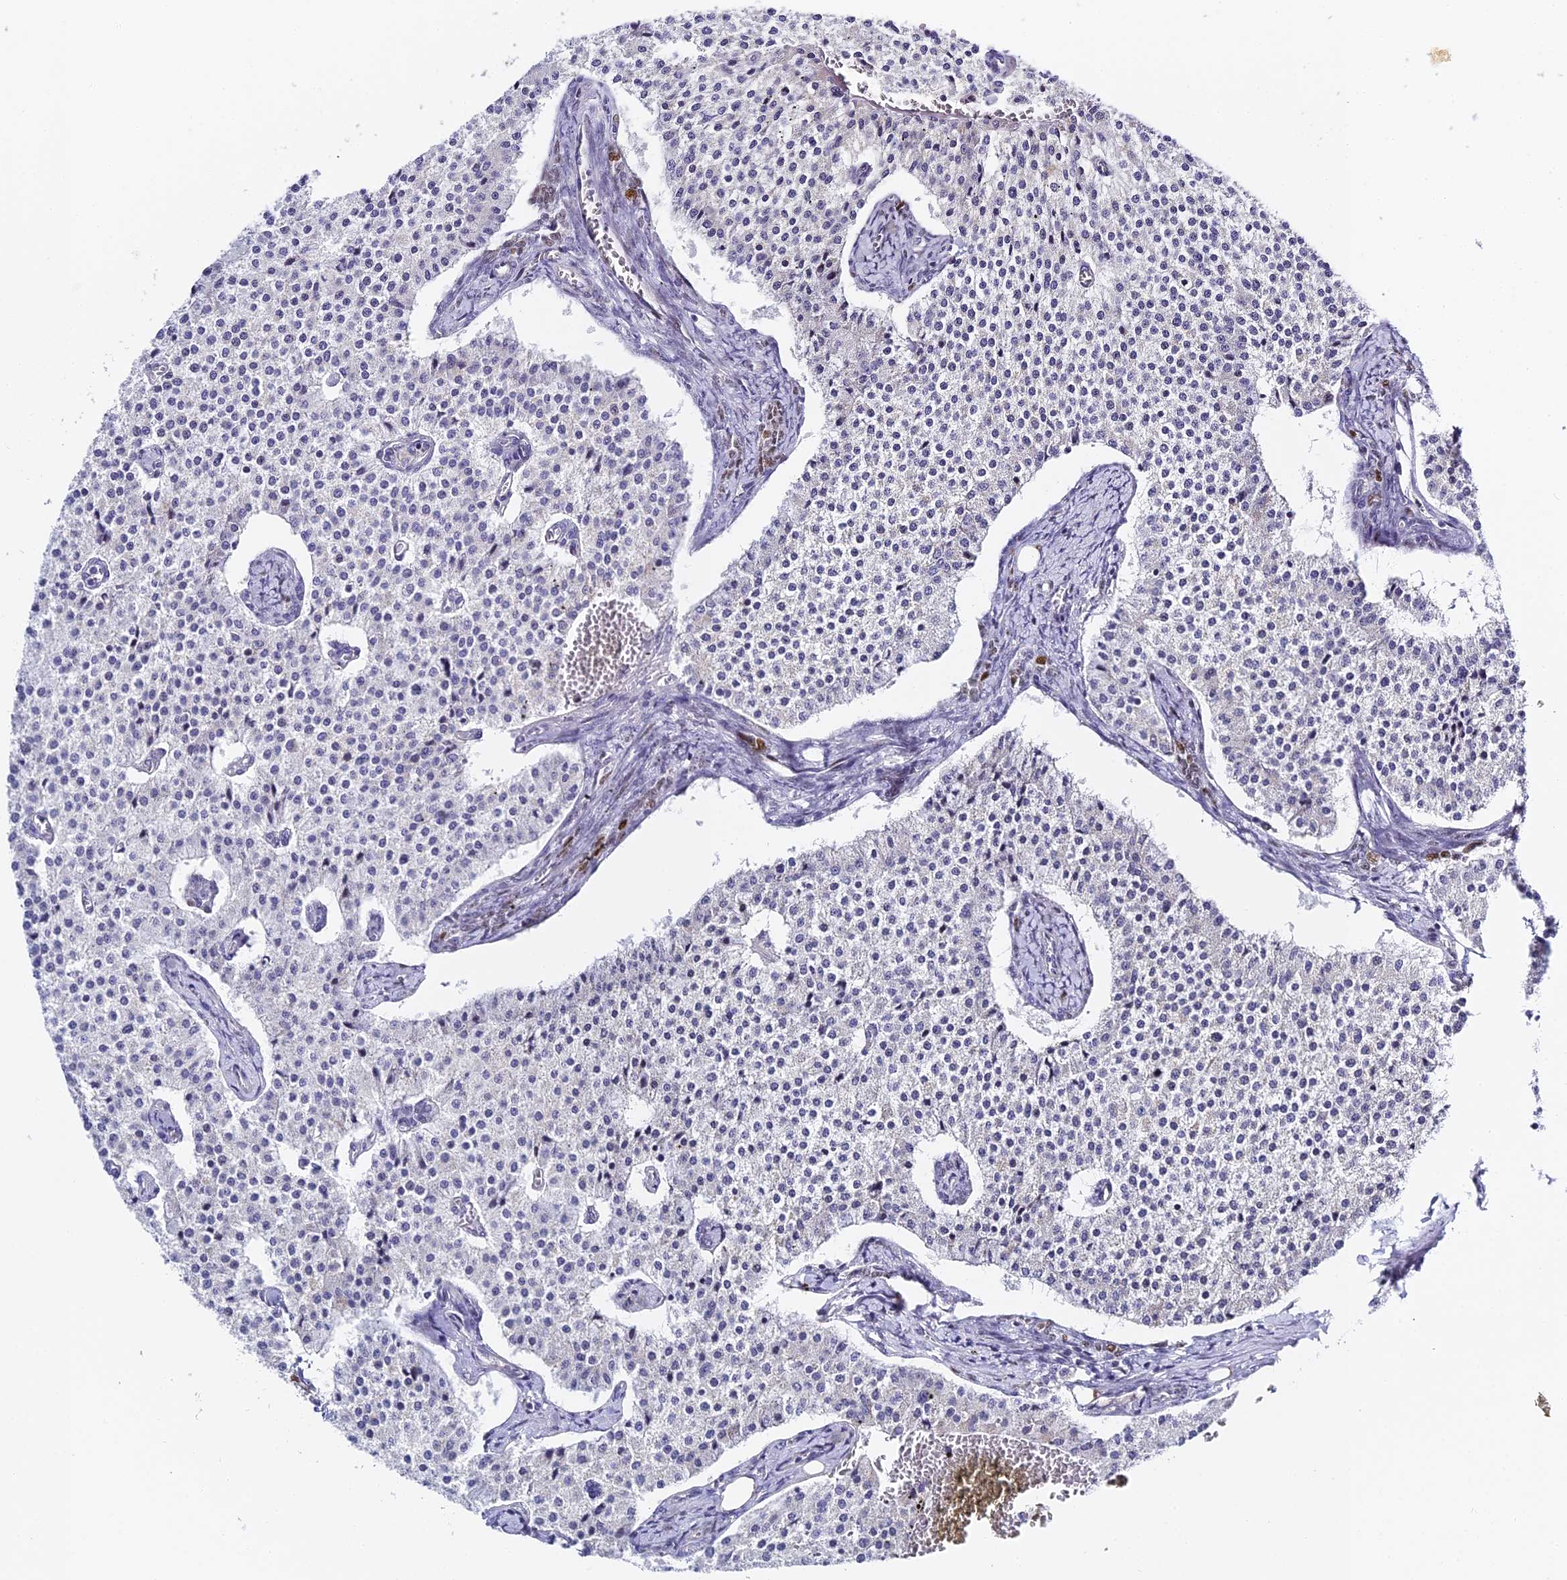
{"staining": {"intensity": "negative", "quantity": "none", "location": "none"}, "tissue": "carcinoid", "cell_type": "Tumor cells", "image_type": "cancer", "snomed": [{"axis": "morphology", "description": "Carcinoid, malignant, NOS"}, {"axis": "topography", "description": "Colon"}], "caption": "Image shows no significant protein expression in tumor cells of malignant carcinoid. (Brightfield microscopy of DAB immunohistochemistry (IHC) at high magnification).", "gene": "SERP1", "patient": {"sex": "female", "age": 52}}